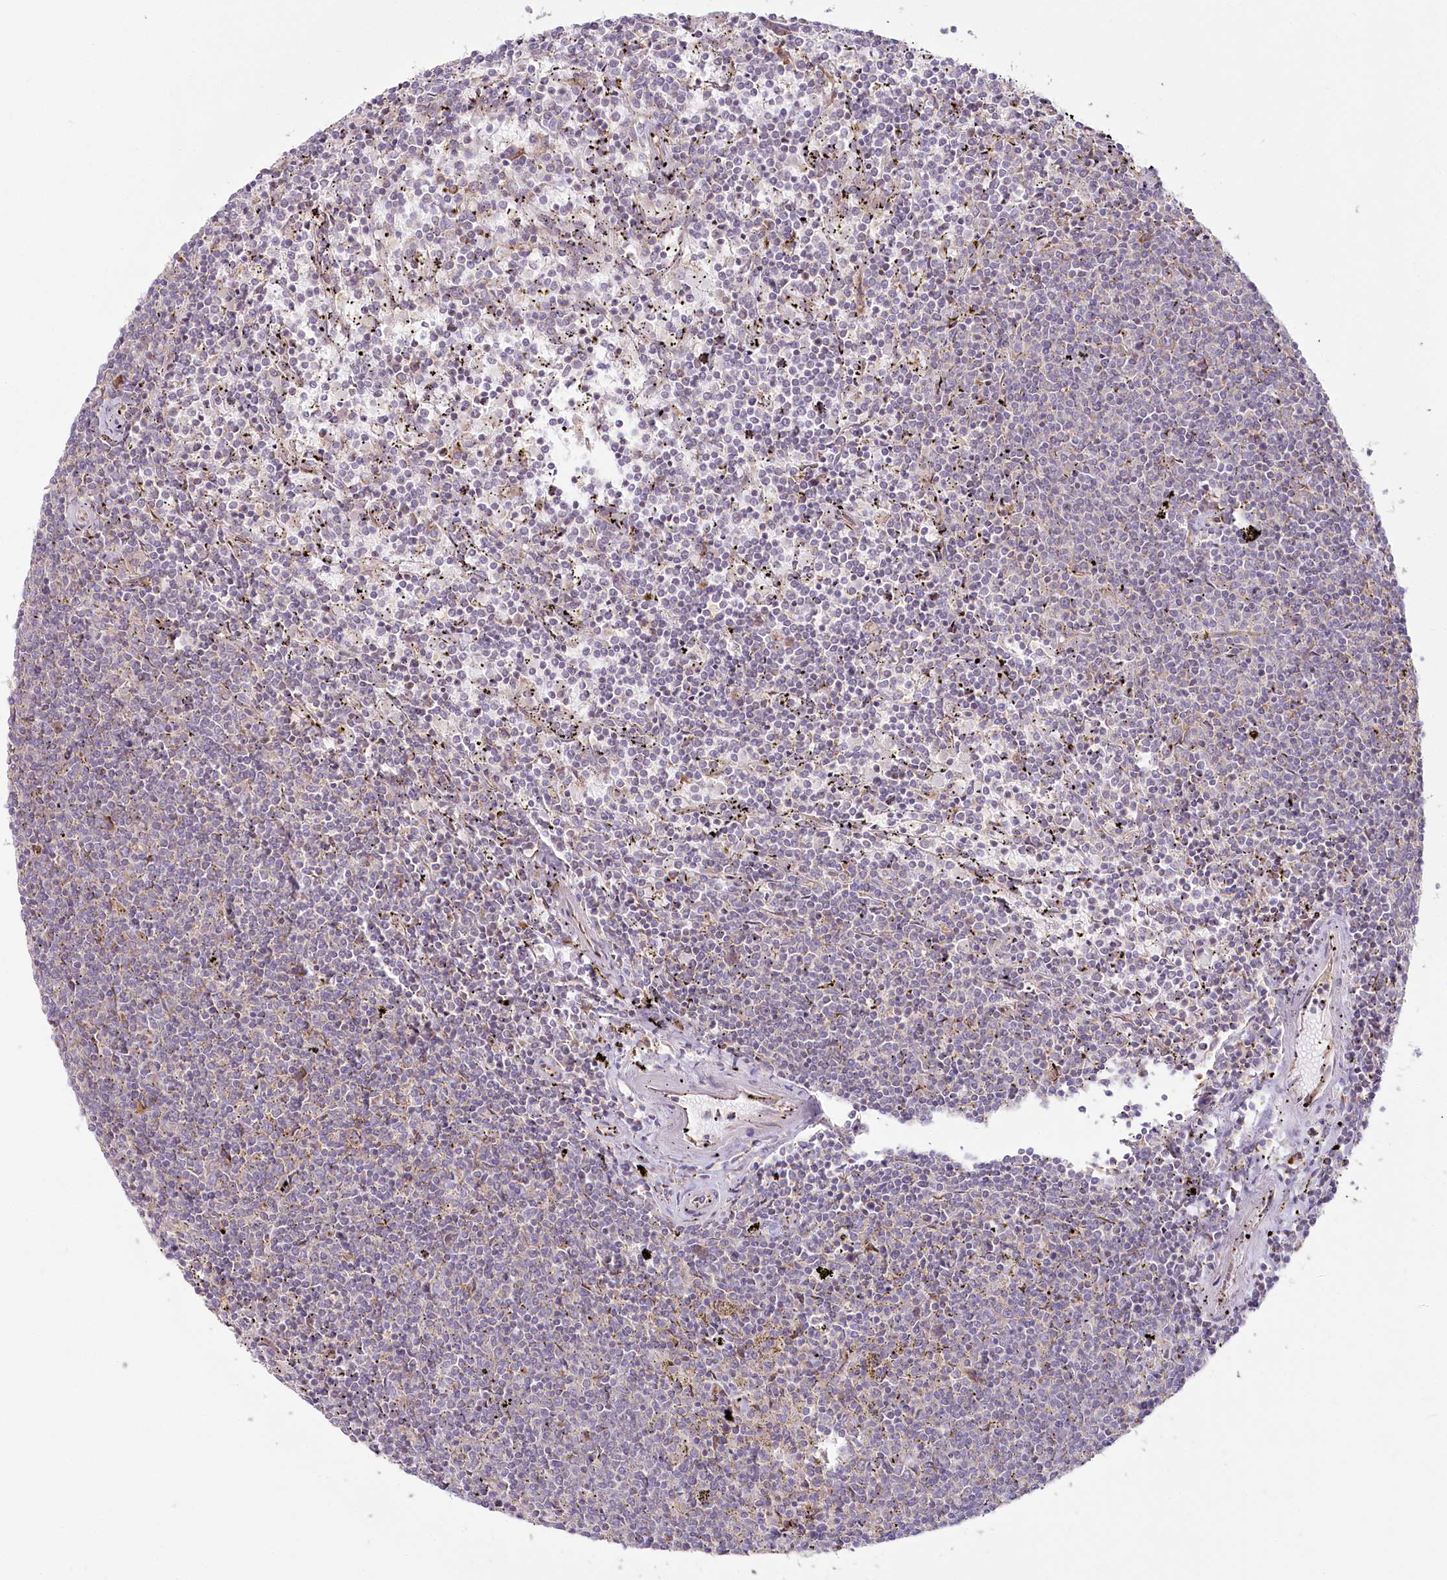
{"staining": {"intensity": "negative", "quantity": "none", "location": "none"}, "tissue": "lymphoma", "cell_type": "Tumor cells", "image_type": "cancer", "snomed": [{"axis": "morphology", "description": "Malignant lymphoma, non-Hodgkin's type, Low grade"}, {"axis": "topography", "description": "Spleen"}], "caption": "Immunohistochemistry (IHC) image of human malignant lymphoma, non-Hodgkin's type (low-grade) stained for a protein (brown), which displays no positivity in tumor cells.", "gene": "HARS2", "patient": {"sex": "female", "age": 50}}